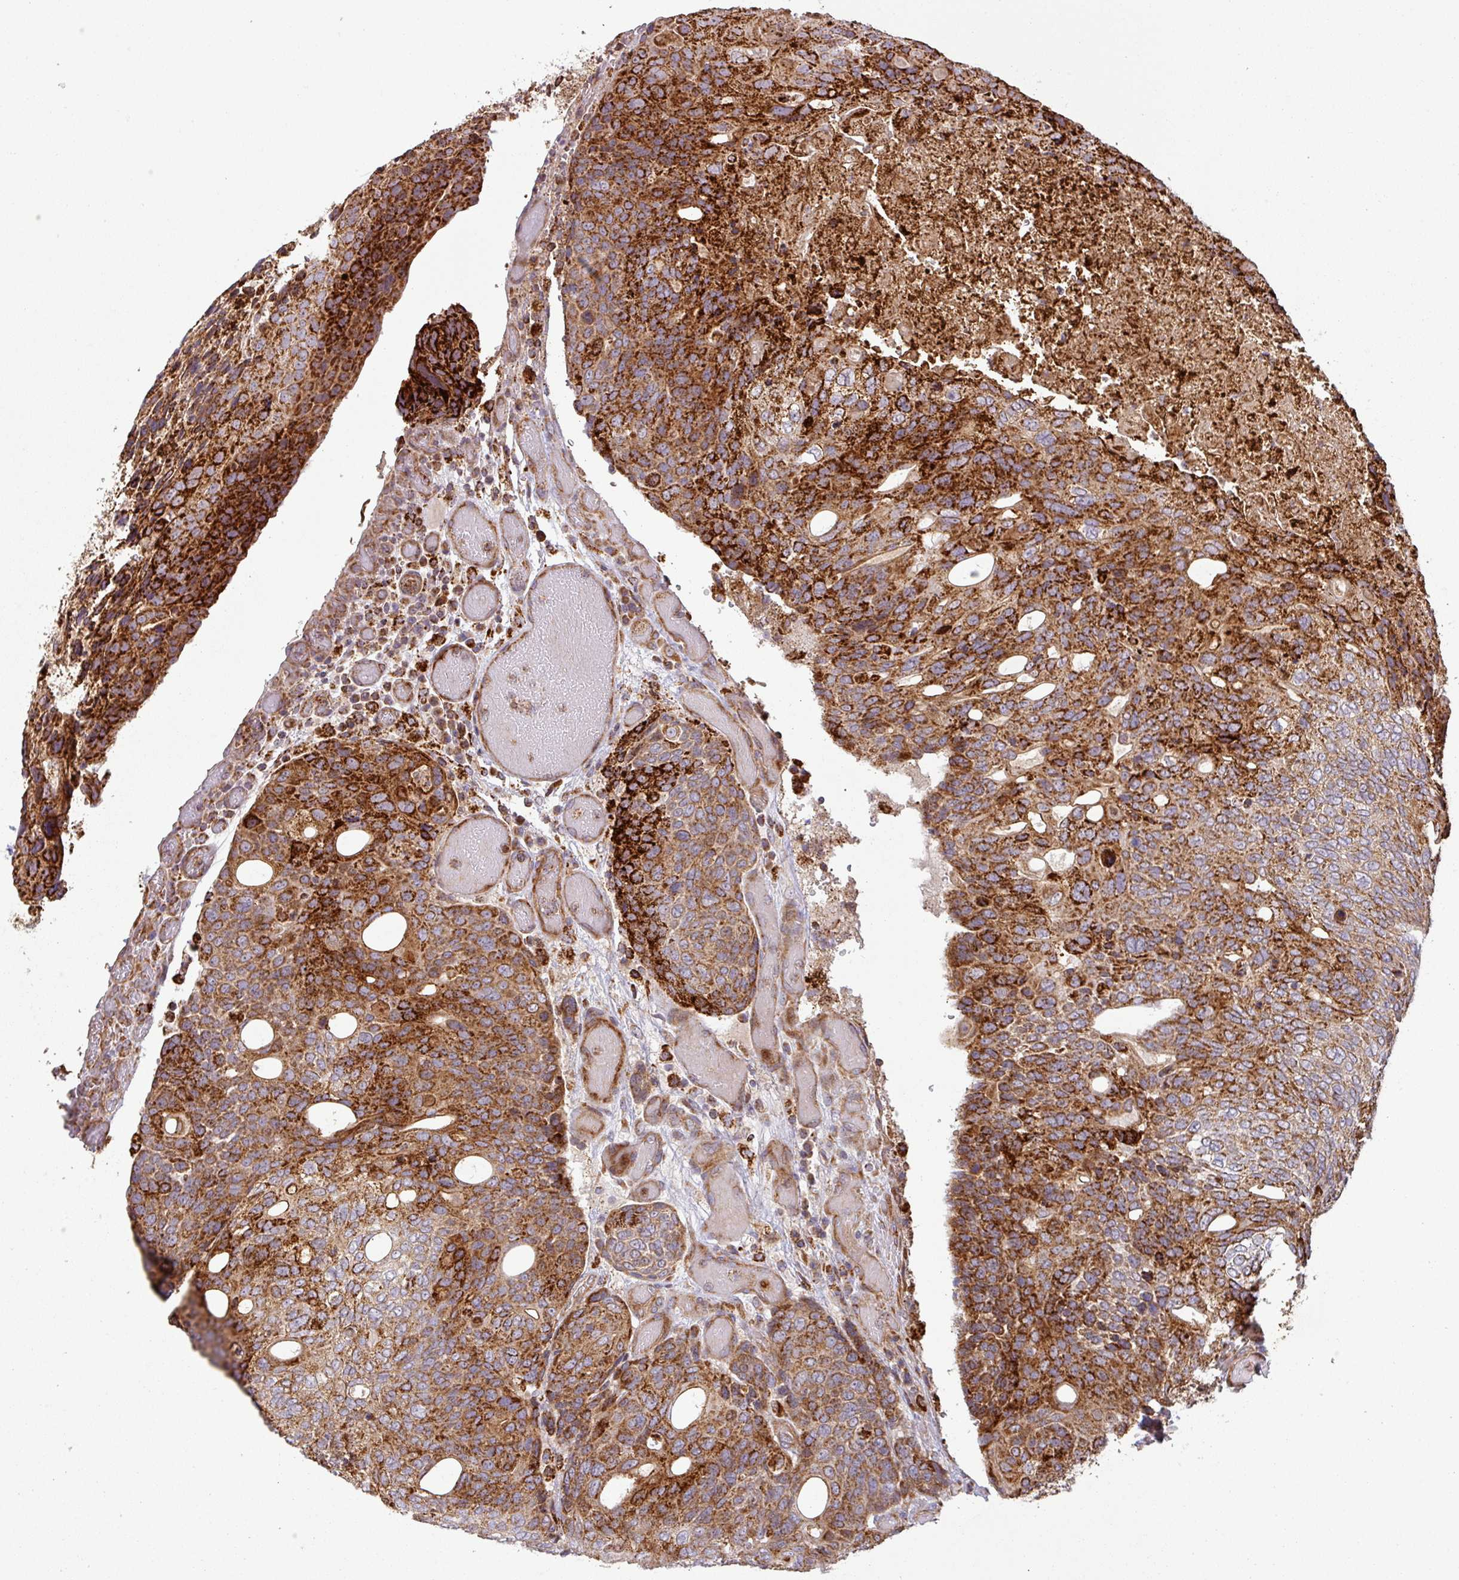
{"staining": {"intensity": "strong", "quantity": ">75%", "location": "cytoplasmic/membranous"}, "tissue": "urothelial cancer", "cell_type": "Tumor cells", "image_type": "cancer", "snomed": [{"axis": "morphology", "description": "Urothelial carcinoma, High grade"}, {"axis": "topography", "description": "Urinary bladder"}], "caption": "Urothelial carcinoma (high-grade) stained with a protein marker shows strong staining in tumor cells.", "gene": "GPD2", "patient": {"sex": "female", "age": 70}}